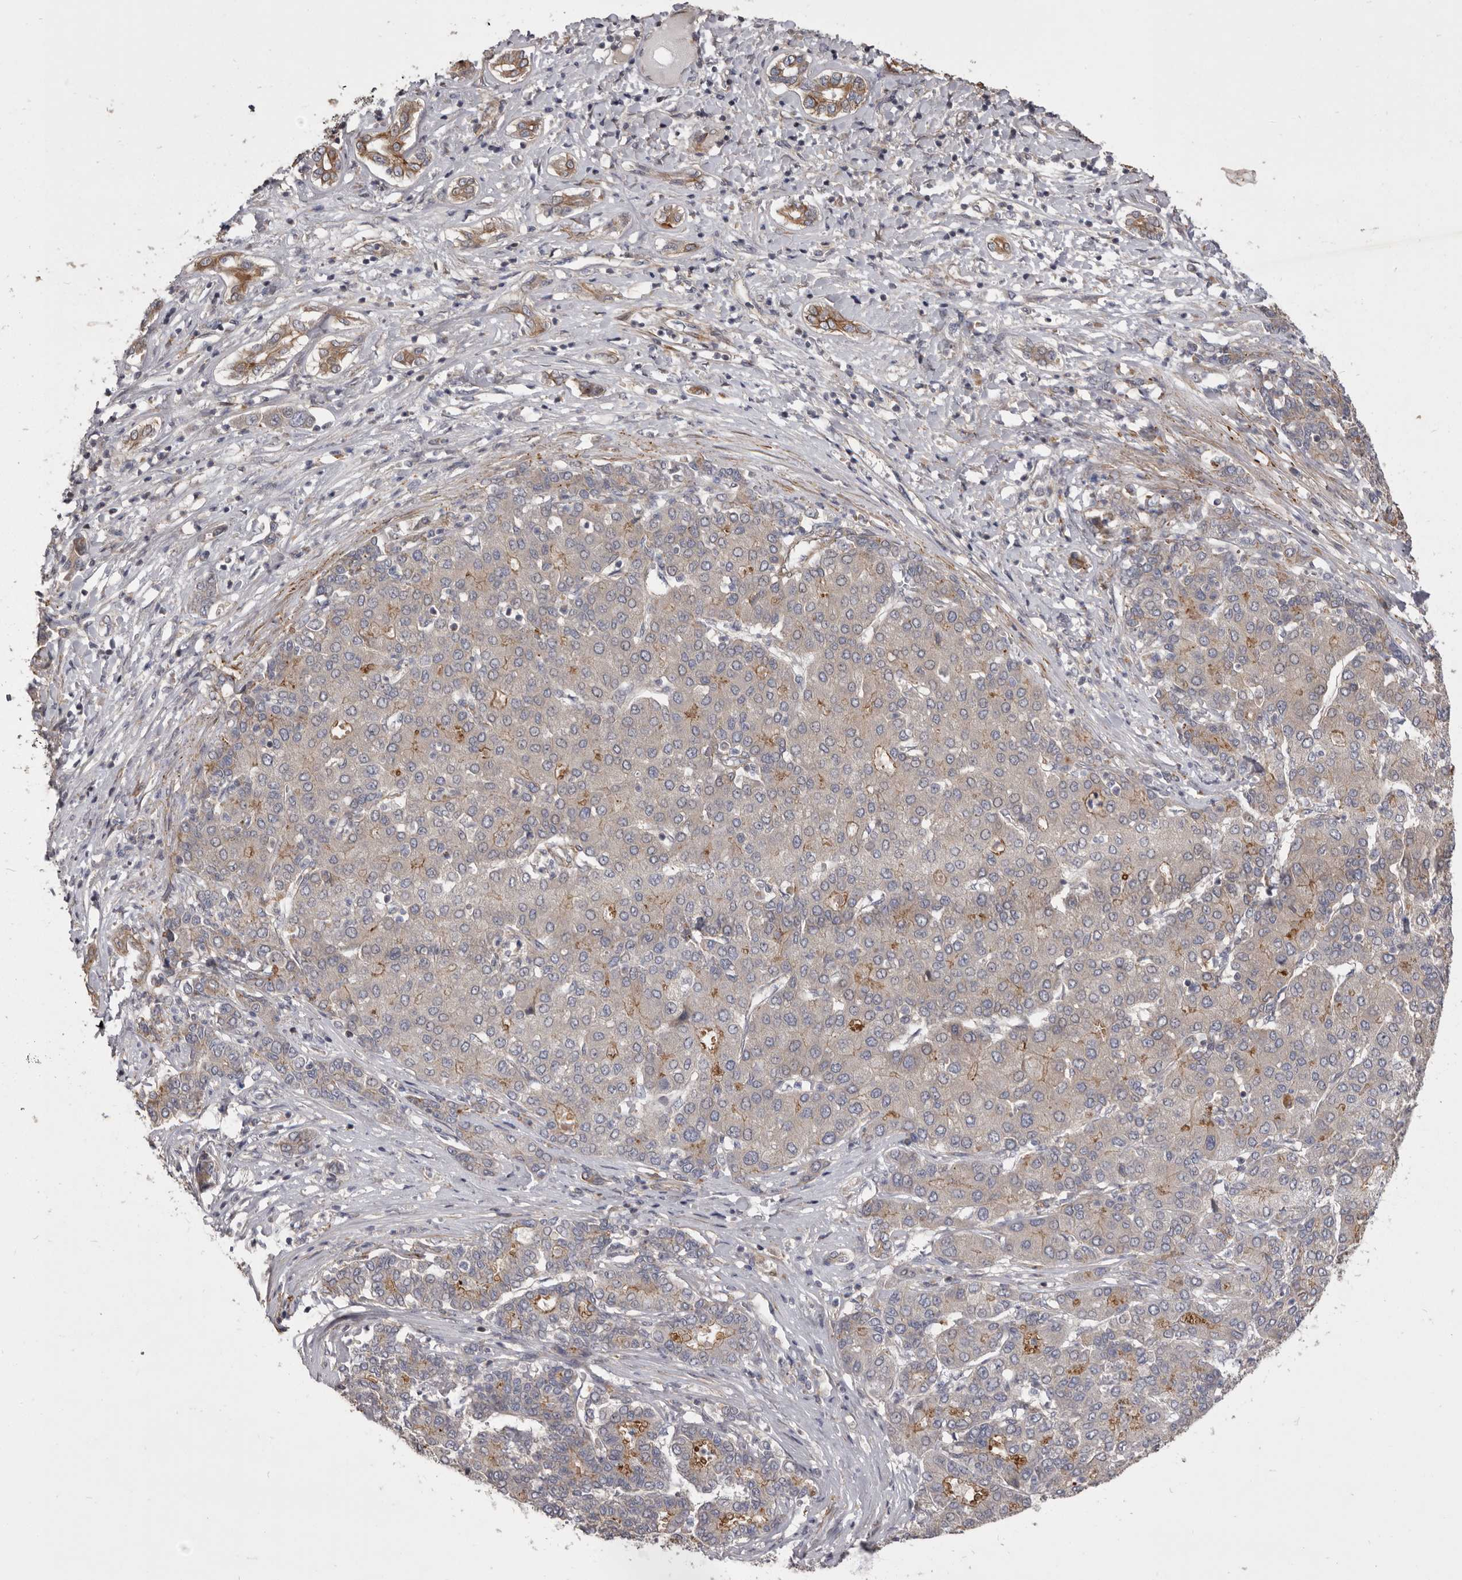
{"staining": {"intensity": "moderate", "quantity": "<25%", "location": "cytoplasmic/membranous"}, "tissue": "liver cancer", "cell_type": "Tumor cells", "image_type": "cancer", "snomed": [{"axis": "morphology", "description": "Carcinoma, Hepatocellular, NOS"}, {"axis": "topography", "description": "Liver"}], "caption": "Immunohistochemistry histopathology image of human liver hepatocellular carcinoma stained for a protein (brown), which demonstrates low levels of moderate cytoplasmic/membranous staining in approximately <25% of tumor cells.", "gene": "VPS45", "patient": {"sex": "male", "age": 65}}